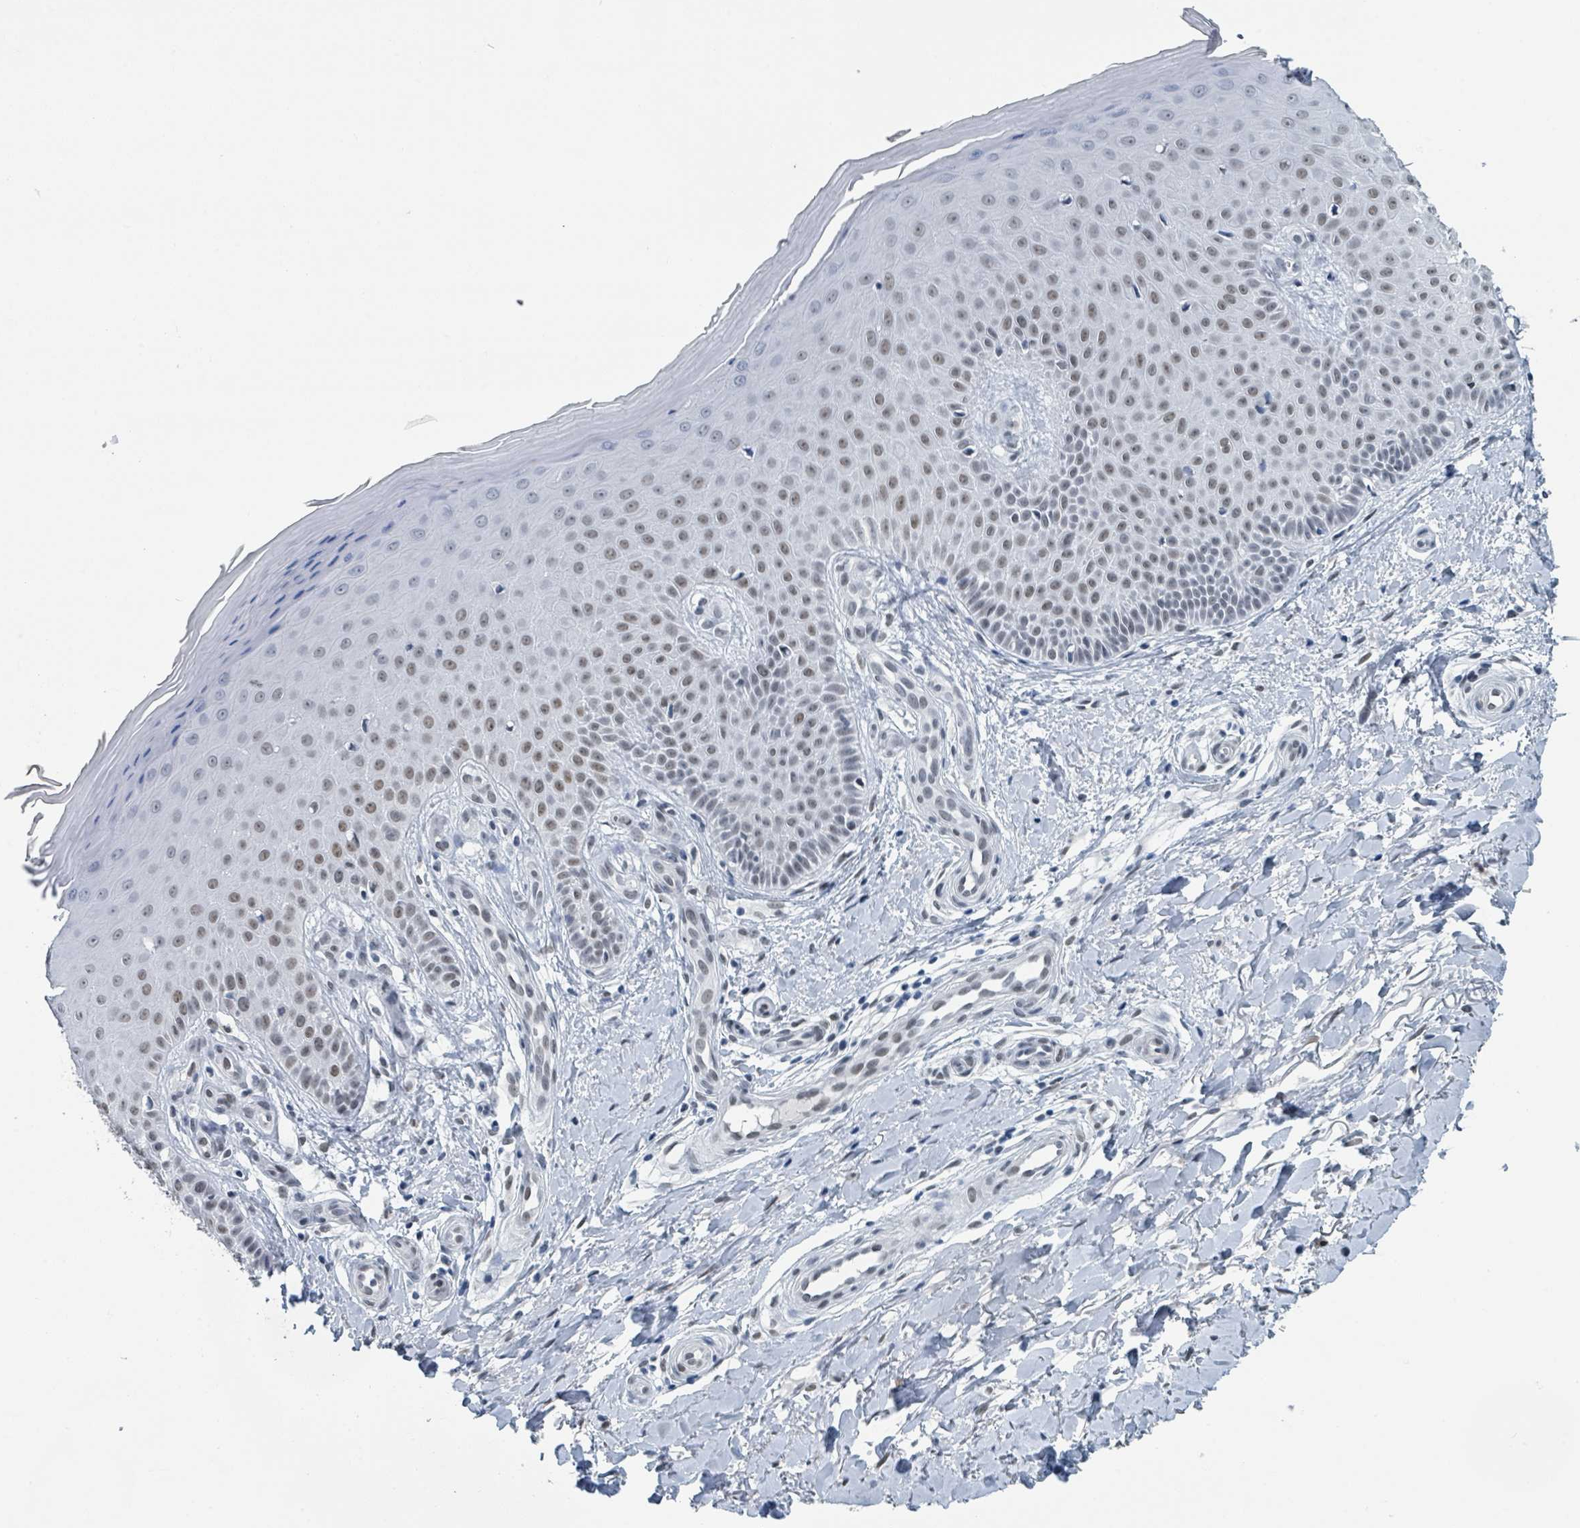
{"staining": {"intensity": "negative", "quantity": "none", "location": "none"}, "tissue": "skin", "cell_type": "Fibroblasts", "image_type": "normal", "snomed": [{"axis": "morphology", "description": "Normal tissue, NOS"}, {"axis": "topography", "description": "Skin"}], "caption": "IHC of benign skin shows no positivity in fibroblasts.", "gene": "EHMT2", "patient": {"sex": "male", "age": 81}}